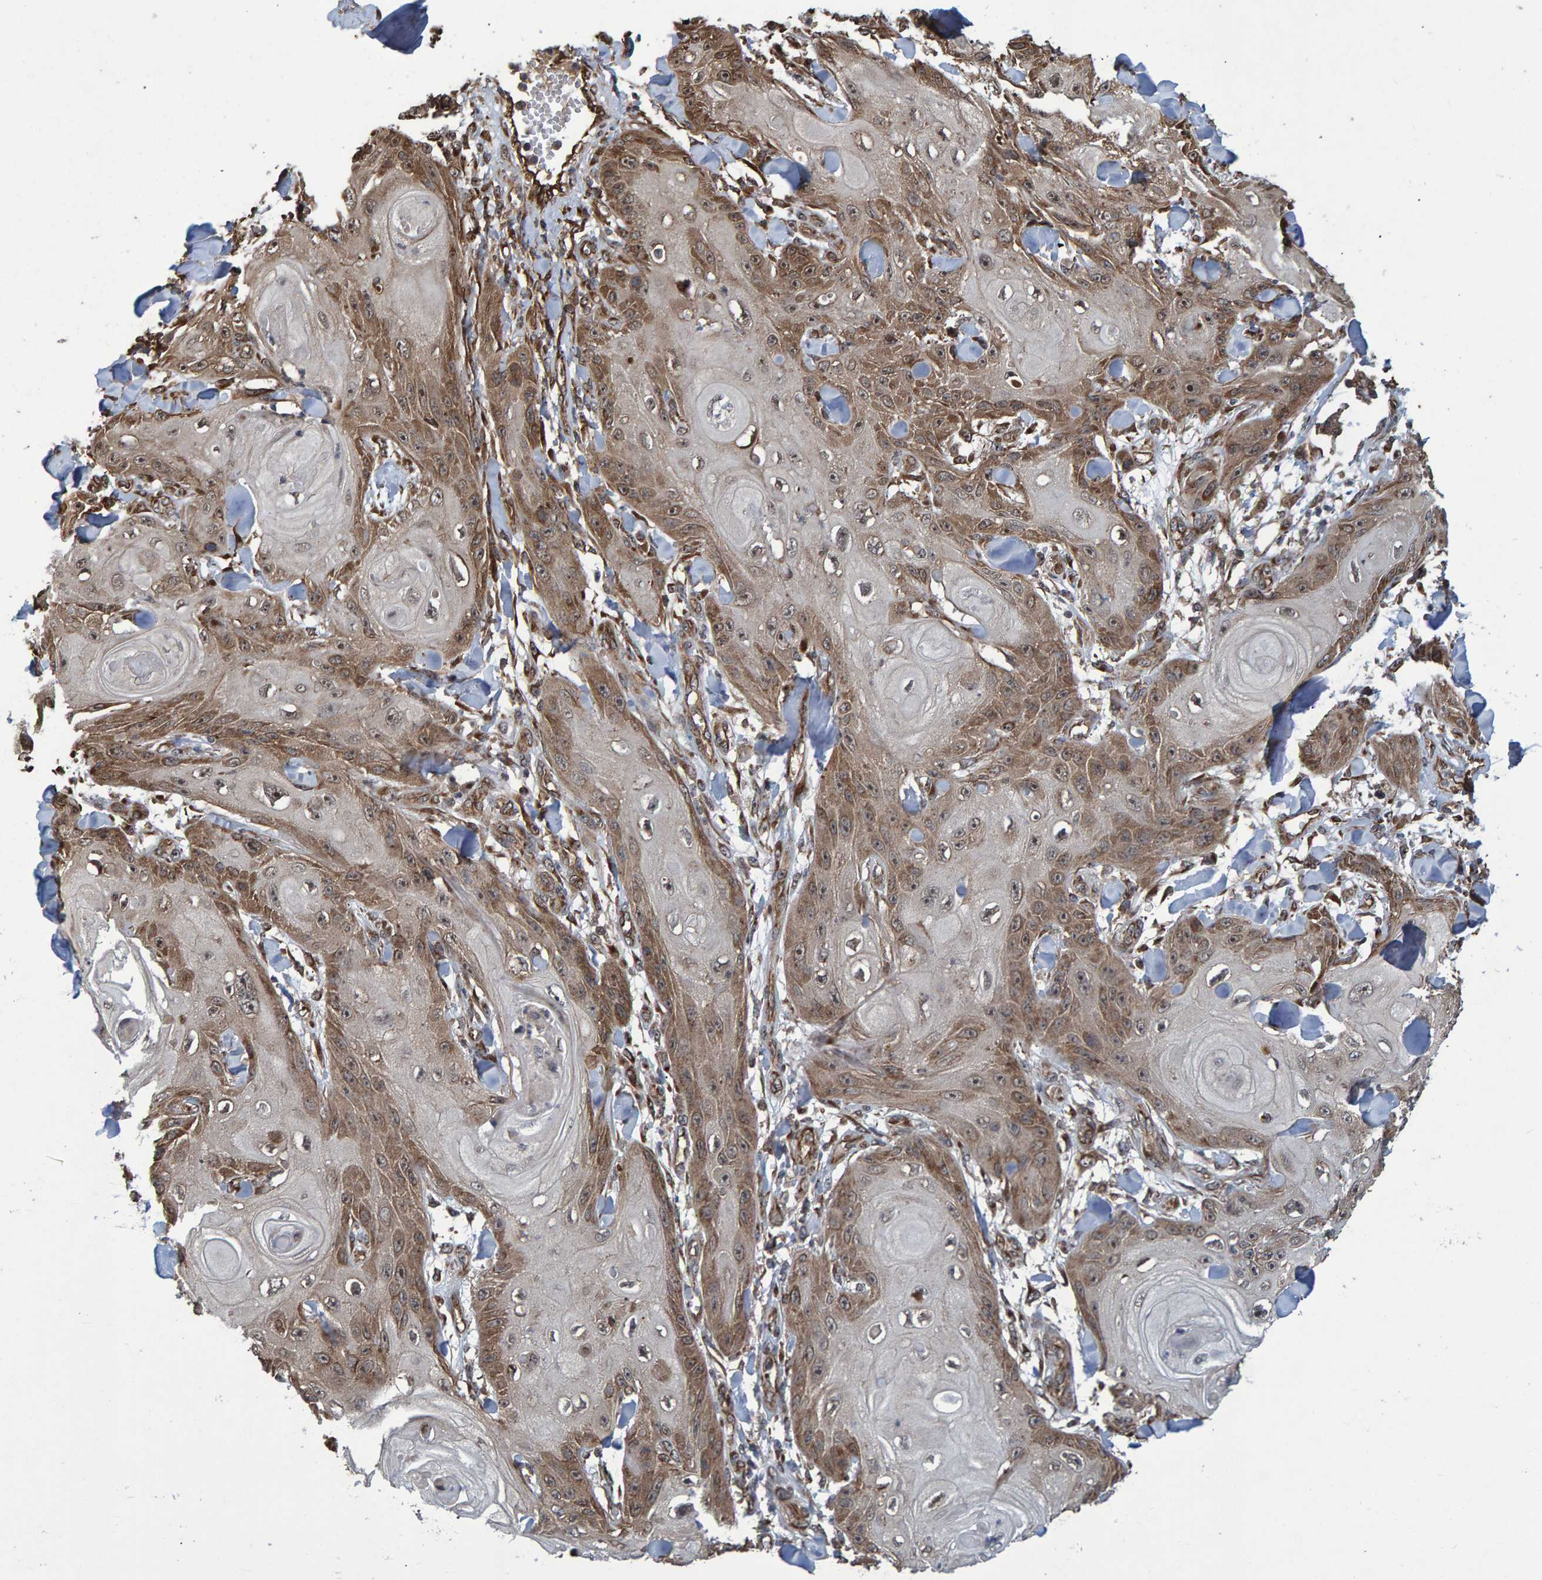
{"staining": {"intensity": "moderate", "quantity": ">75%", "location": "cytoplasmic/membranous,nuclear"}, "tissue": "skin cancer", "cell_type": "Tumor cells", "image_type": "cancer", "snomed": [{"axis": "morphology", "description": "Squamous cell carcinoma, NOS"}, {"axis": "topography", "description": "Skin"}], "caption": "Immunohistochemistry of human skin cancer (squamous cell carcinoma) displays medium levels of moderate cytoplasmic/membranous and nuclear positivity in approximately >75% of tumor cells.", "gene": "TRIM68", "patient": {"sex": "male", "age": 74}}